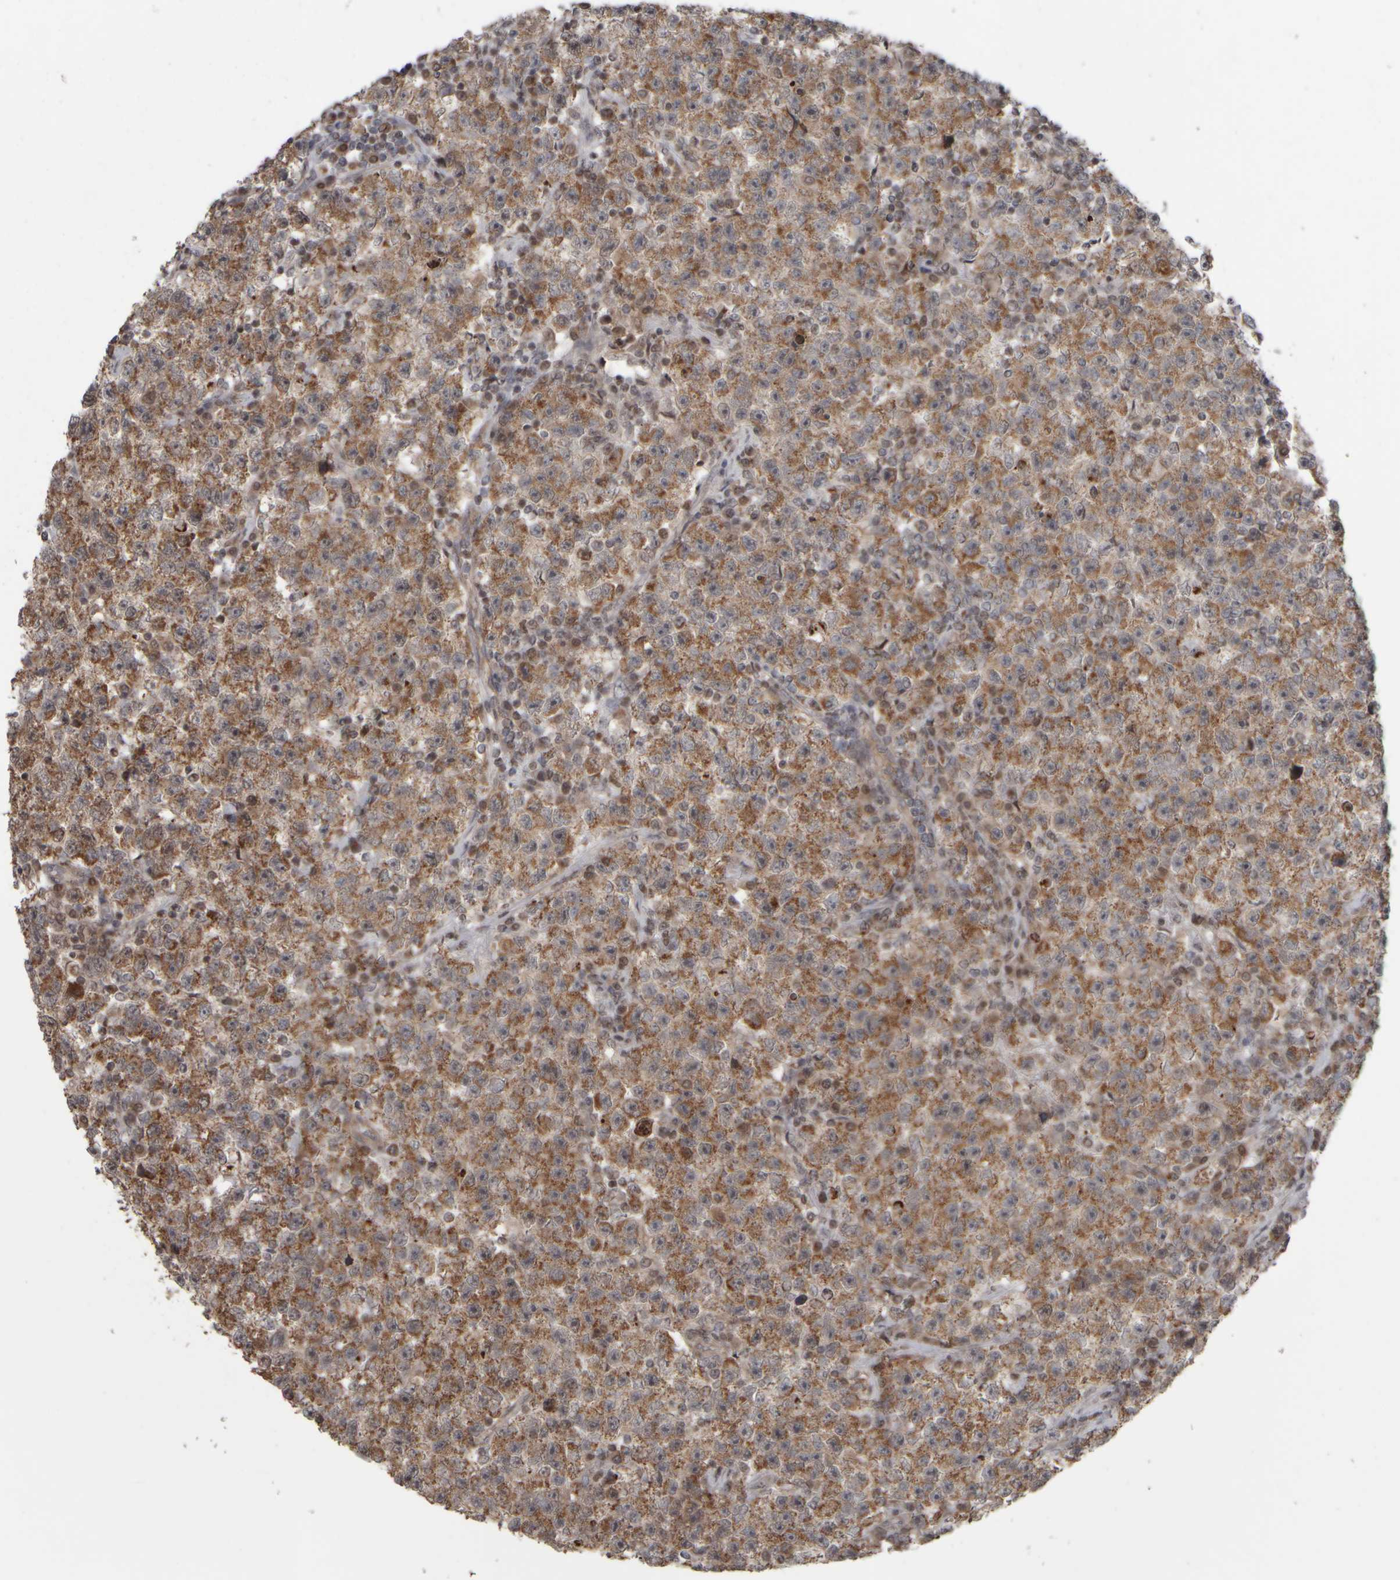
{"staining": {"intensity": "moderate", "quantity": ">75%", "location": "cytoplasmic/membranous"}, "tissue": "testis cancer", "cell_type": "Tumor cells", "image_type": "cancer", "snomed": [{"axis": "morphology", "description": "Seminoma, NOS"}, {"axis": "topography", "description": "Testis"}], "caption": "Protein staining displays moderate cytoplasmic/membranous staining in about >75% of tumor cells in testis cancer.", "gene": "CWC27", "patient": {"sex": "male", "age": 22}}